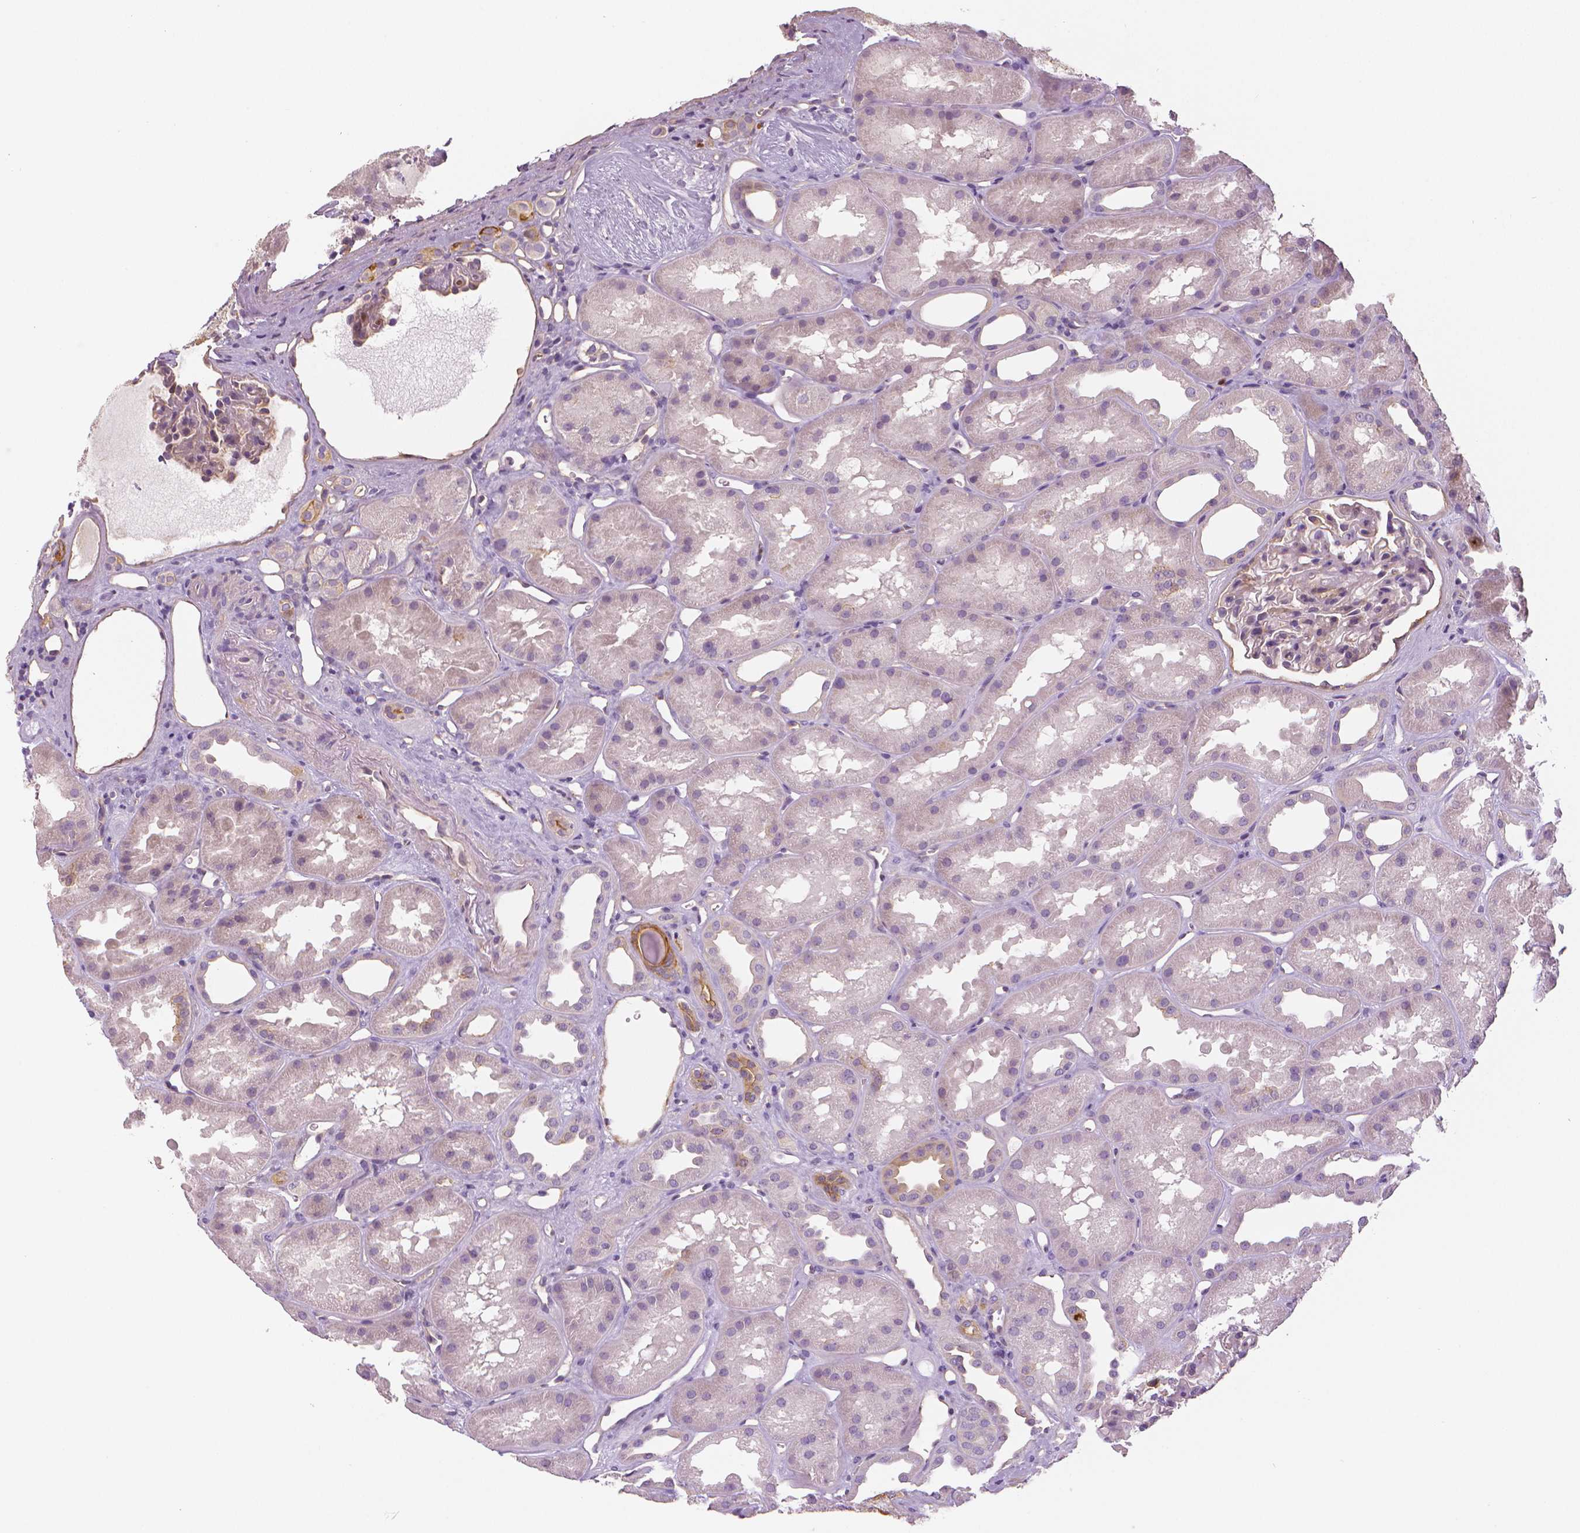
{"staining": {"intensity": "negative", "quantity": "none", "location": "none"}, "tissue": "kidney", "cell_type": "Cells in glomeruli", "image_type": "normal", "snomed": [{"axis": "morphology", "description": "Normal tissue, NOS"}, {"axis": "topography", "description": "Kidney"}], "caption": "The histopathology image exhibits no significant positivity in cells in glomeruli of kidney. The staining was performed using DAB (3,3'-diaminobenzidine) to visualize the protein expression in brown, while the nuclei were stained in blue with hematoxylin (Magnification: 20x).", "gene": "MKI67", "patient": {"sex": "male", "age": 61}}